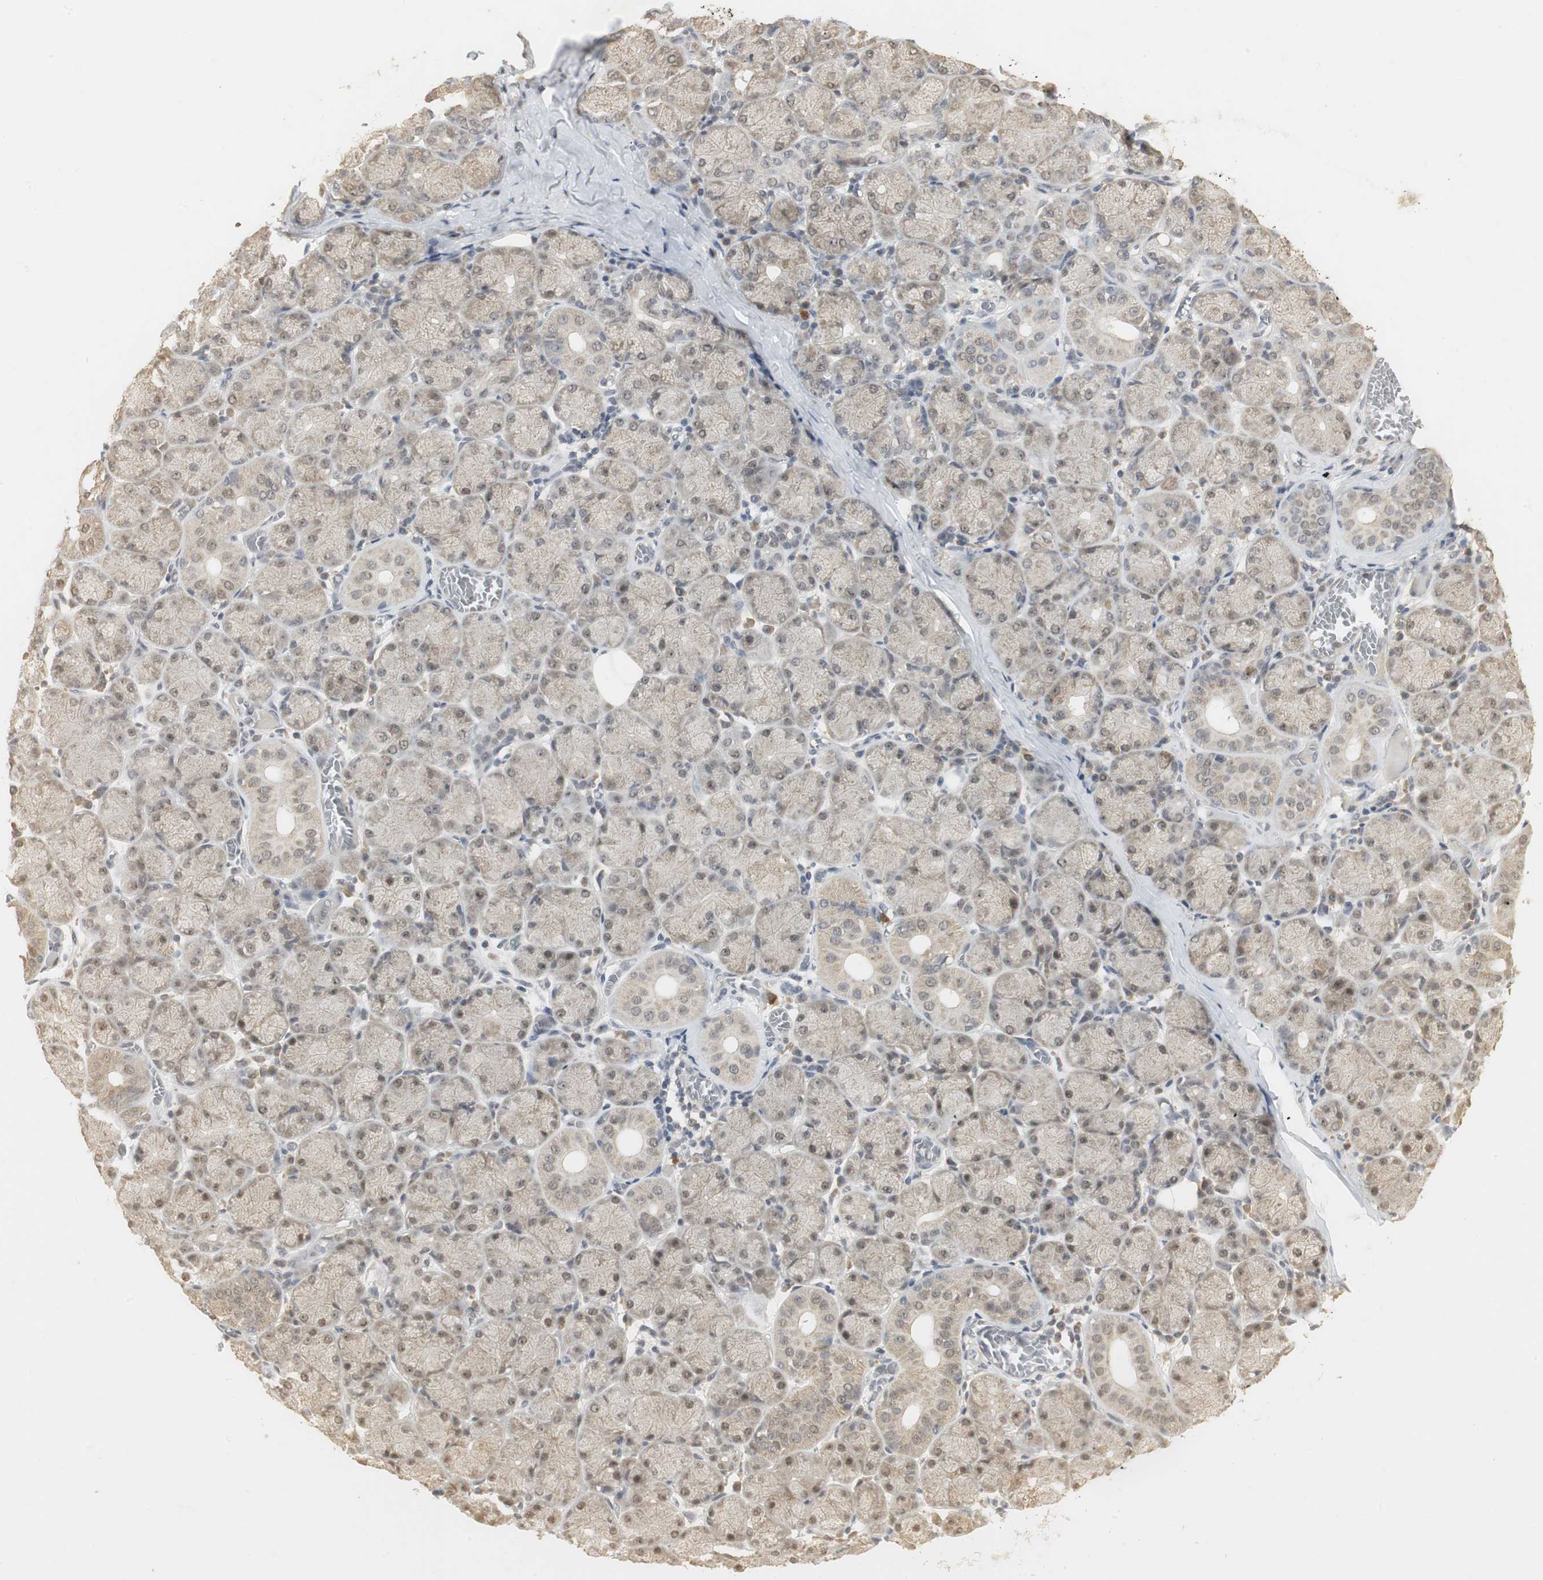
{"staining": {"intensity": "weak", "quantity": "25%-75%", "location": "cytoplasmic/membranous,nuclear"}, "tissue": "salivary gland", "cell_type": "Glandular cells", "image_type": "normal", "snomed": [{"axis": "morphology", "description": "Normal tissue, NOS"}, {"axis": "topography", "description": "Salivary gland"}], "caption": "DAB immunohistochemical staining of benign human salivary gland demonstrates weak cytoplasmic/membranous,nuclear protein positivity in approximately 25%-75% of glandular cells.", "gene": "ELOA", "patient": {"sex": "female", "age": 24}}